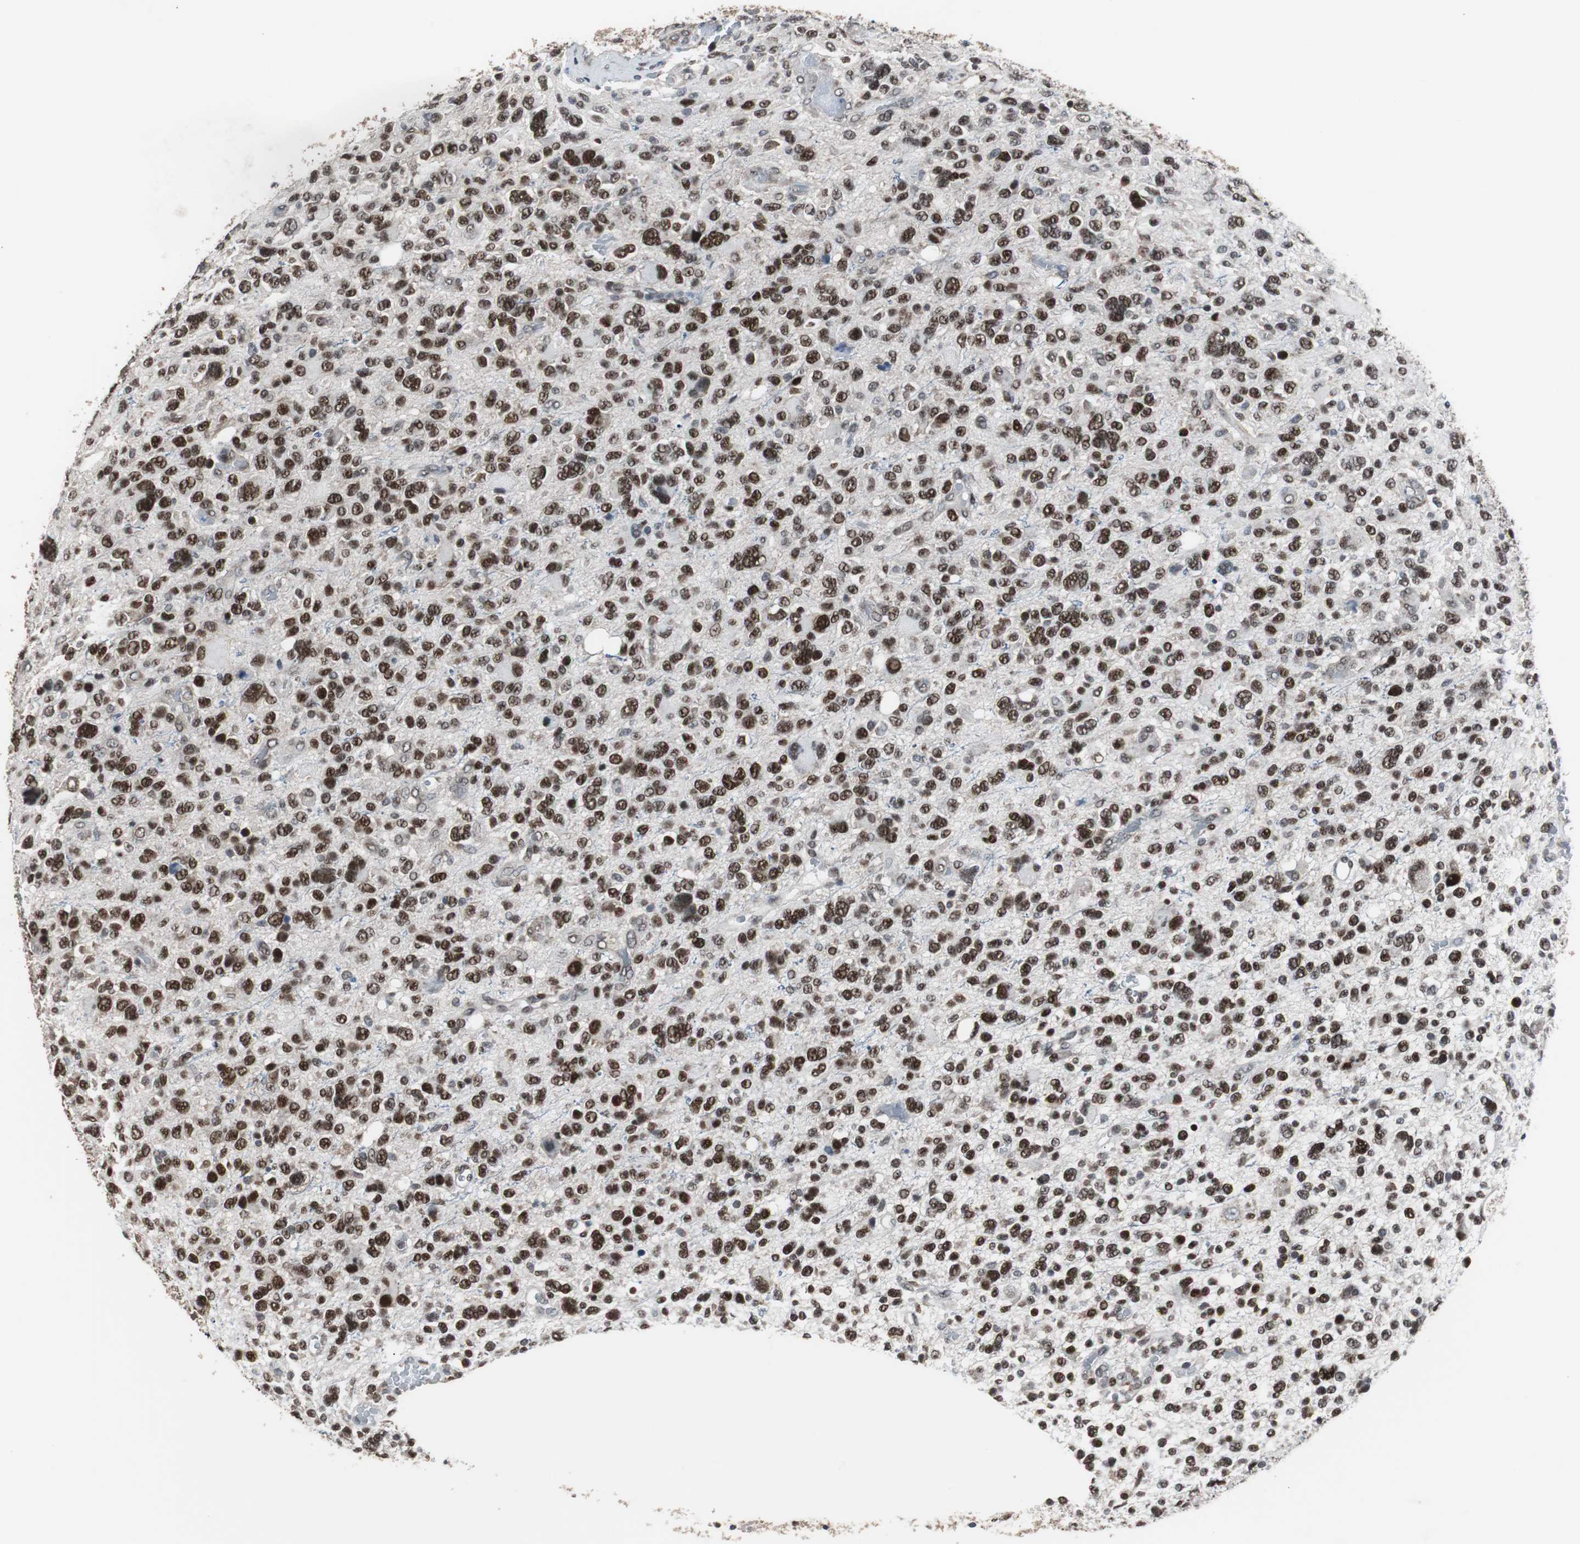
{"staining": {"intensity": "strong", "quantity": ">75%", "location": "nuclear"}, "tissue": "glioma", "cell_type": "Tumor cells", "image_type": "cancer", "snomed": [{"axis": "morphology", "description": "Glioma, malignant, High grade"}, {"axis": "topography", "description": "Brain"}], "caption": "This histopathology image demonstrates IHC staining of human malignant high-grade glioma, with high strong nuclear staining in approximately >75% of tumor cells.", "gene": "ZHX2", "patient": {"sex": "male", "age": 48}}